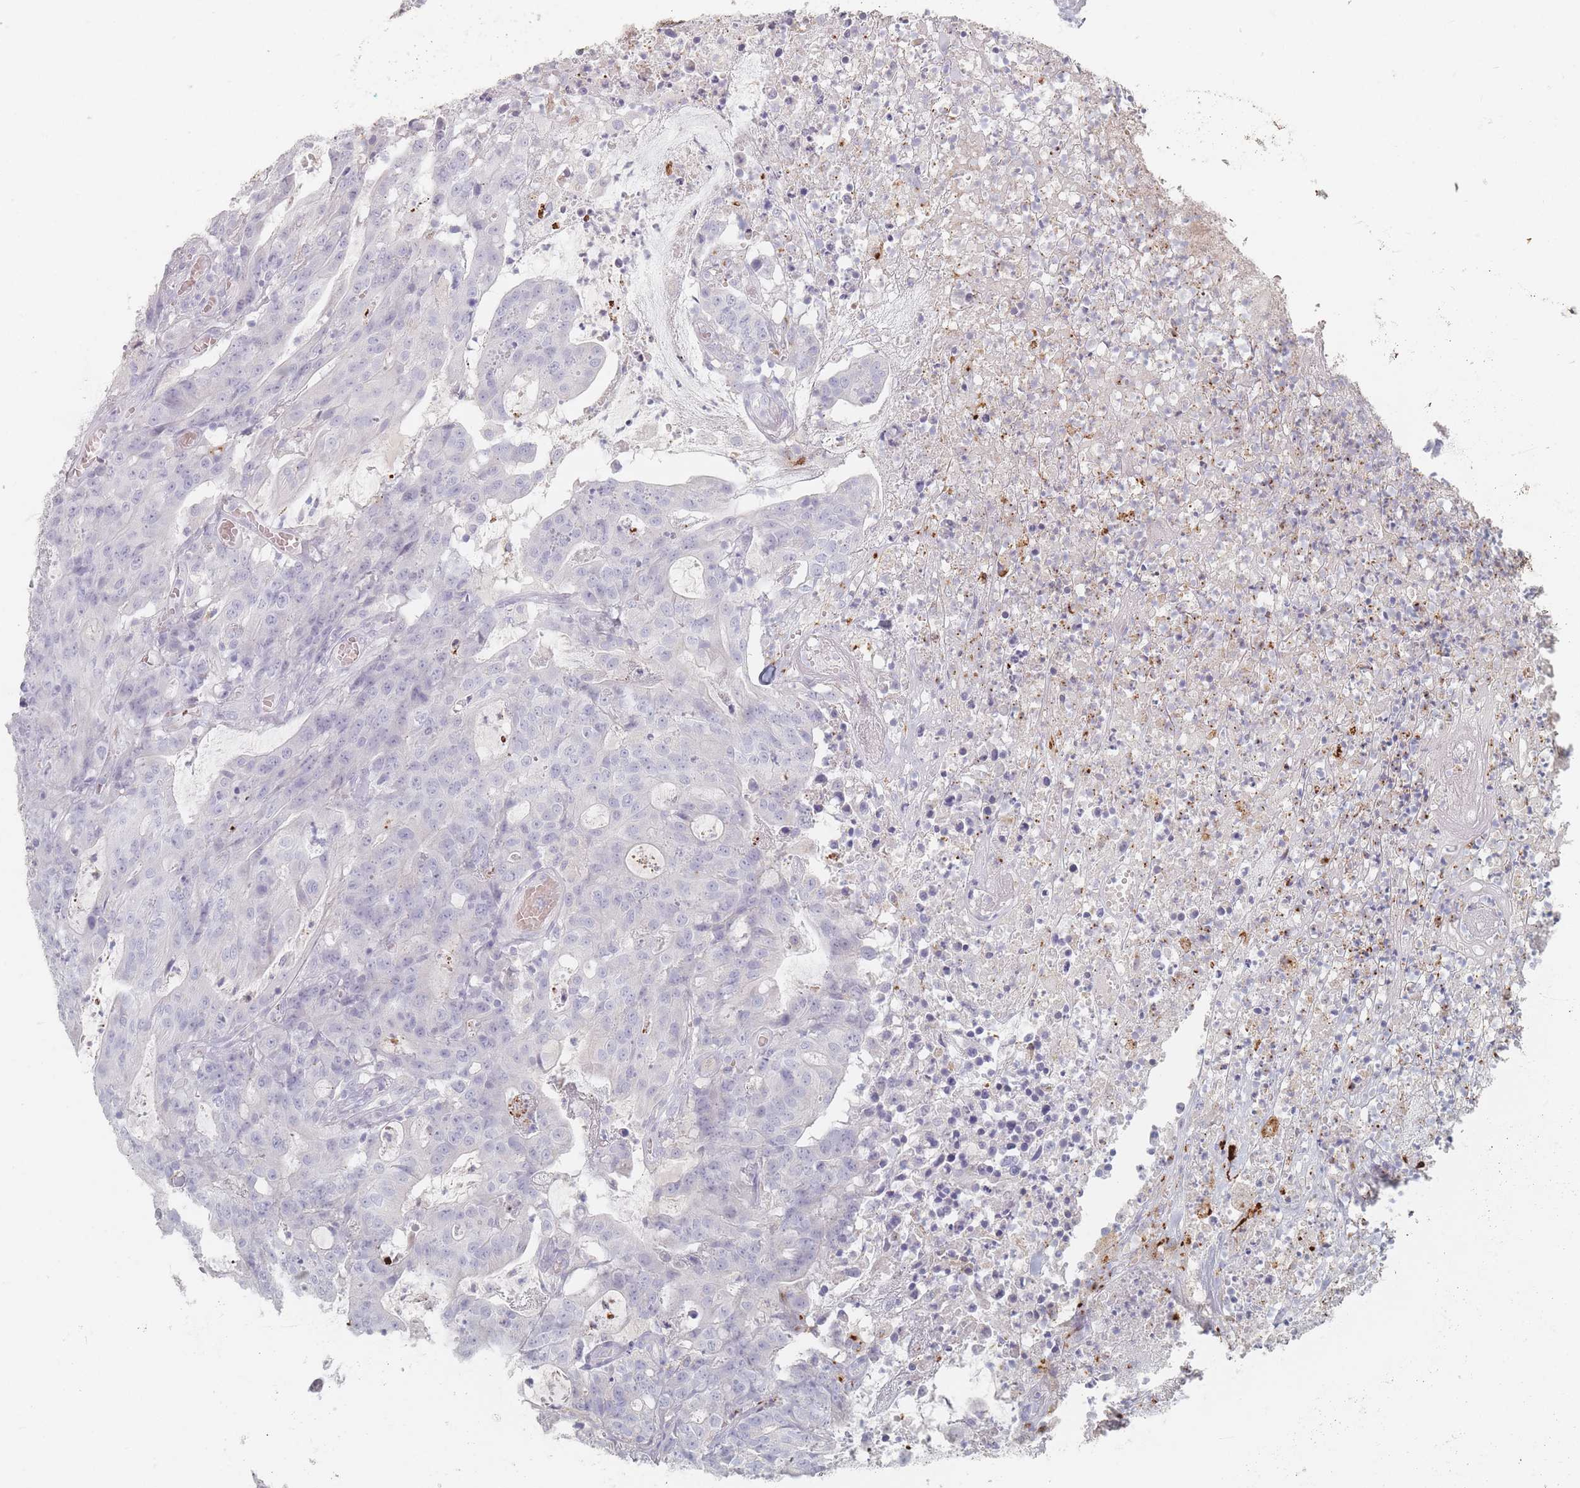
{"staining": {"intensity": "negative", "quantity": "none", "location": "none"}, "tissue": "colorectal cancer", "cell_type": "Tumor cells", "image_type": "cancer", "snomed": [{"axis": "morphology", "description": "Adenocarcinoma, NOS"}, {"axis": "topography", "description": "Colon"}], "caption": "Immunohistochemistry (IHC) of colorectal cancer (adenocarcinoma) demonstrates no staining in tumor cells. Nuclei are stained in blue.", "gene": "HELZ2", "patient": {"sex": "male", "age": 83}}